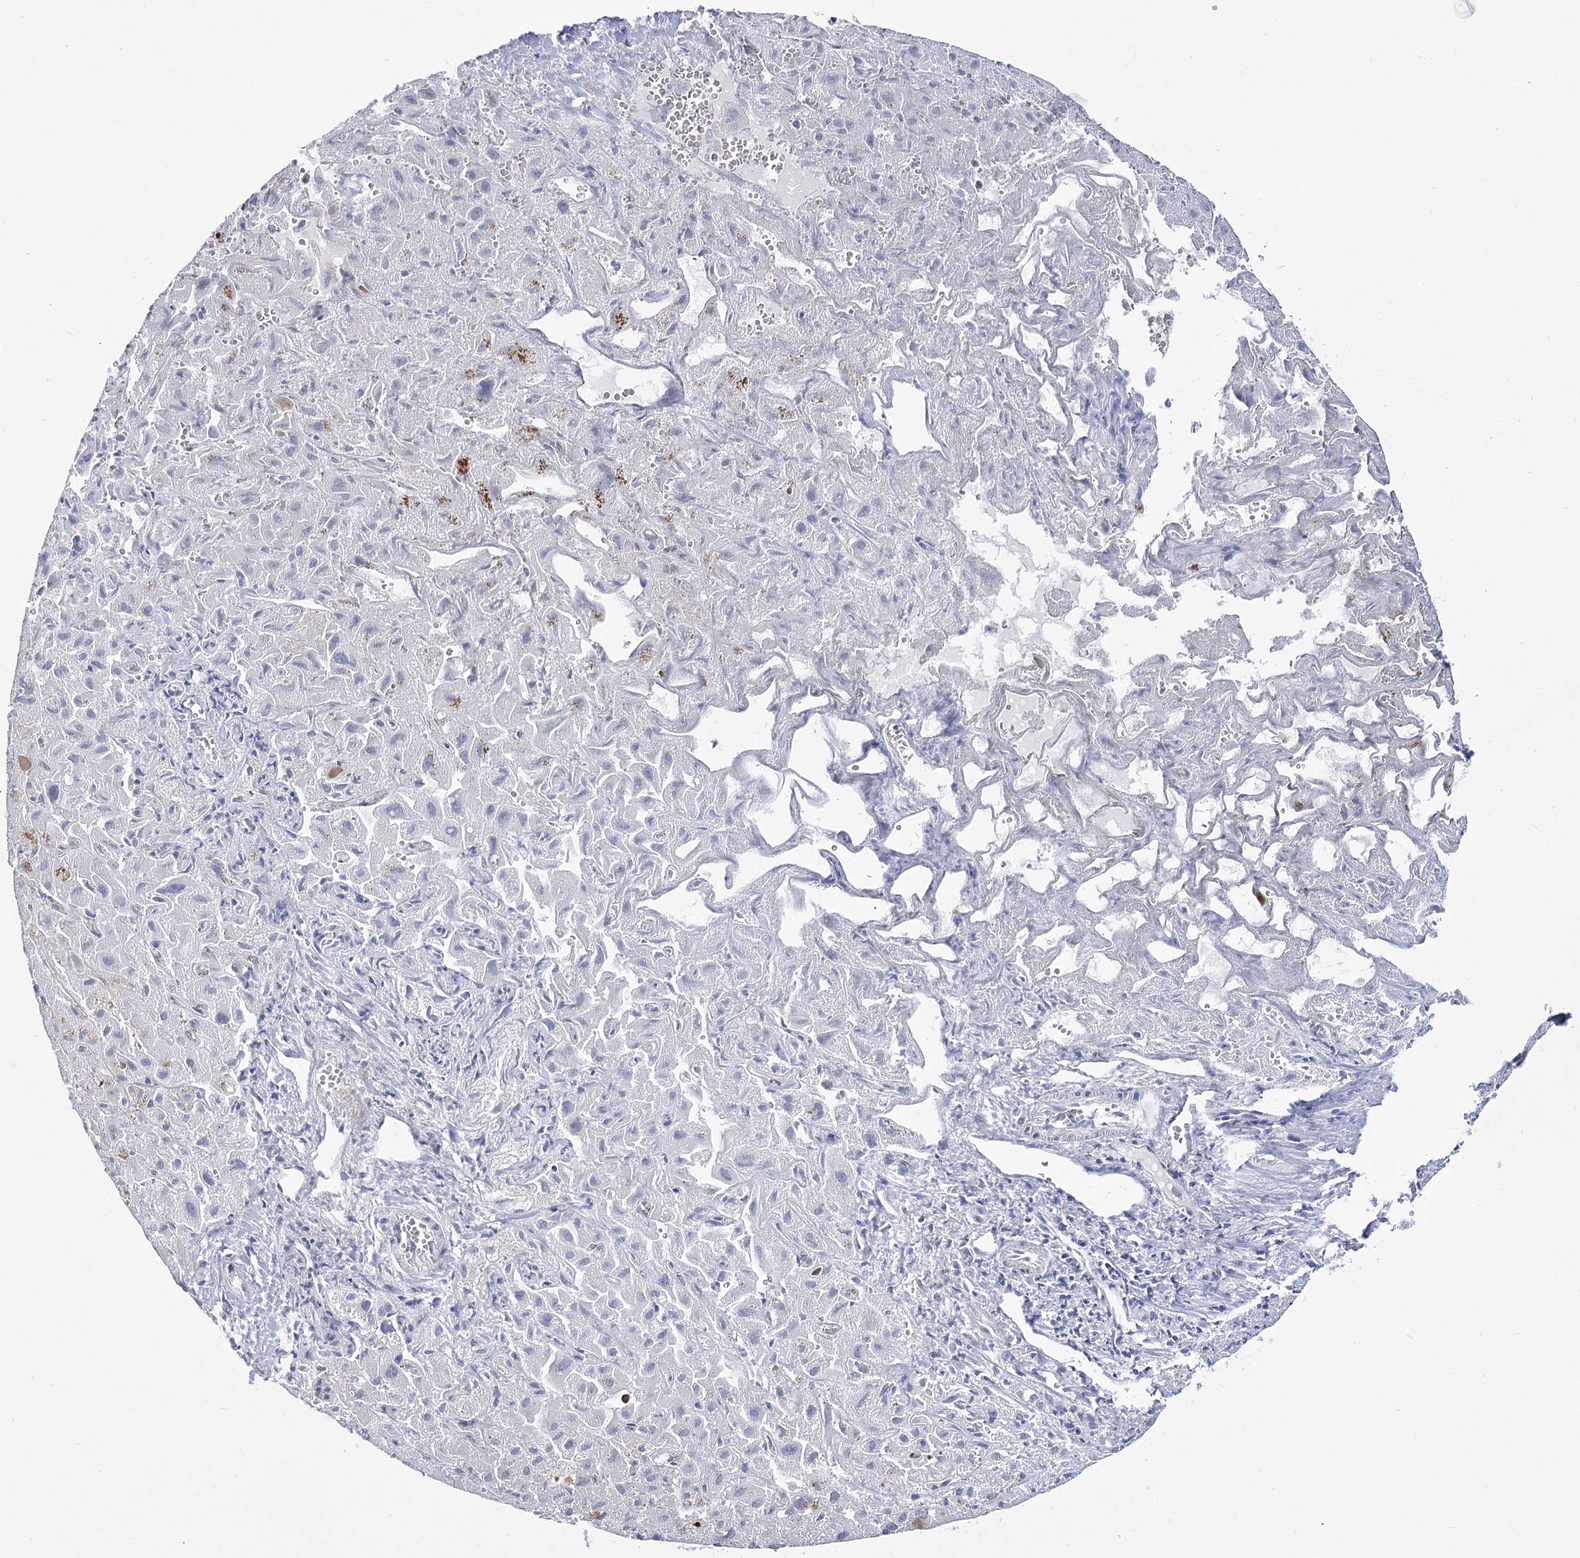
{"staining": {"intensity": "negative", "quantity": "none", "location": "none"}, "tissue": "liver cancer", "cell_type": "Tumor cells", "image_type": "cancer", "snomed": [{"axis": "morphology", "description": "Cholangiocarcinoma"}, {"axis": "topography", "description": "Liver"}], "caption": "Immunohistochemical staining of human cholangiocarcinoma (liver) shows no significant positivity in tumor cells.", "gene": "PDHB", "patient": {"sex": "female", "age": 52}}